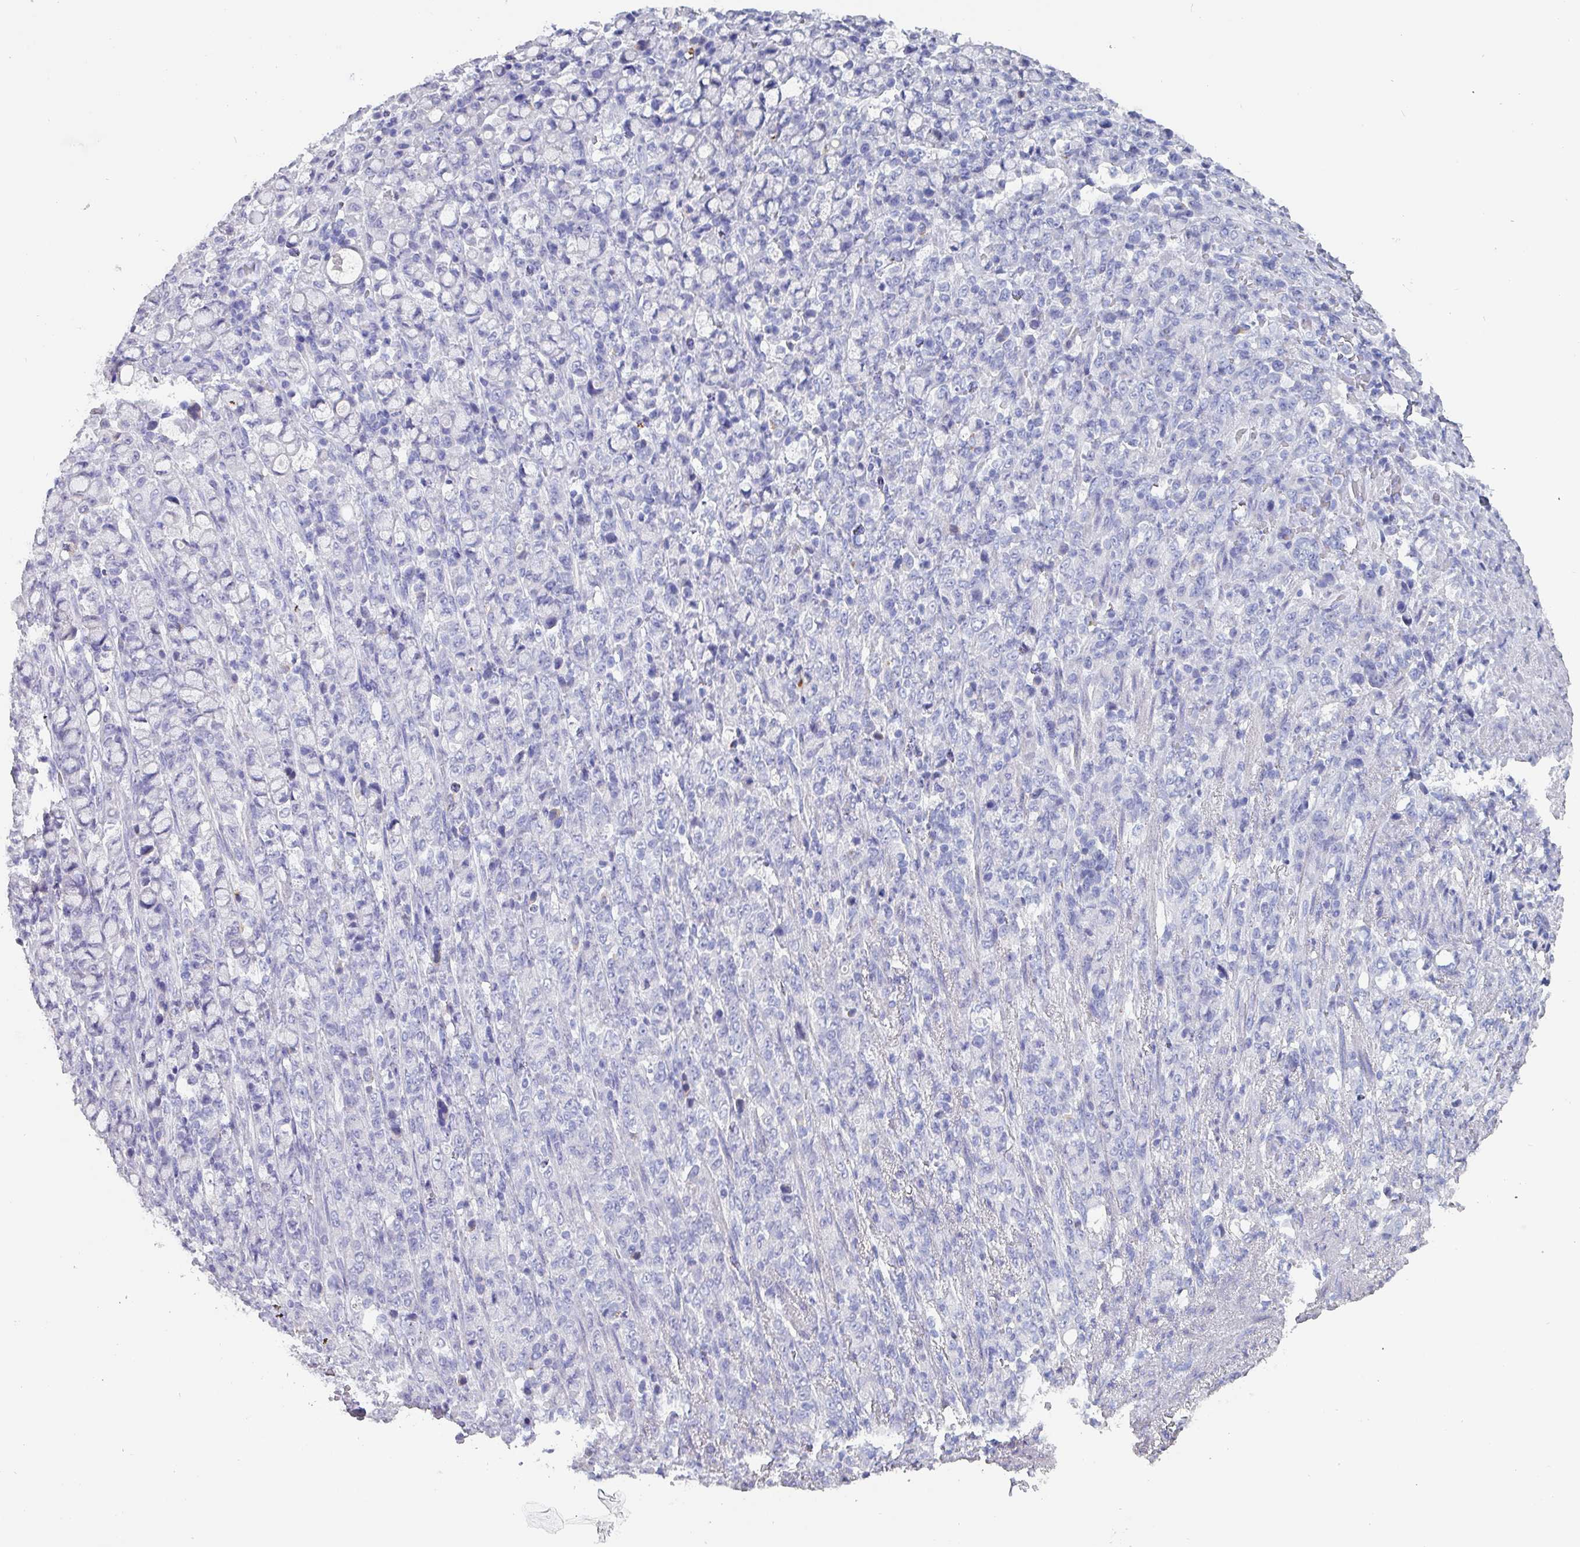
{"staining": {"intensity": "negative", "quantity": "none", "location": "none"}, "tissue": "stomach cancer", "cell_type": "Tumor cells", "image_type": "cancer", "snomed": [{"axis": "morphology", "description": "Normal tissue, NOS"}, {"axis": "morphology", "description": "Adenocarcinoma, NOS"}, {"axis": "topography", "description": "Stomach"}], "caption": "Stomach adenocarcinoma stained for a protein using immunohistochemistry shows no positivity tumor cells.", "gene": "INS-IGF2", "patient": {"sex": "female", "age": 79}}